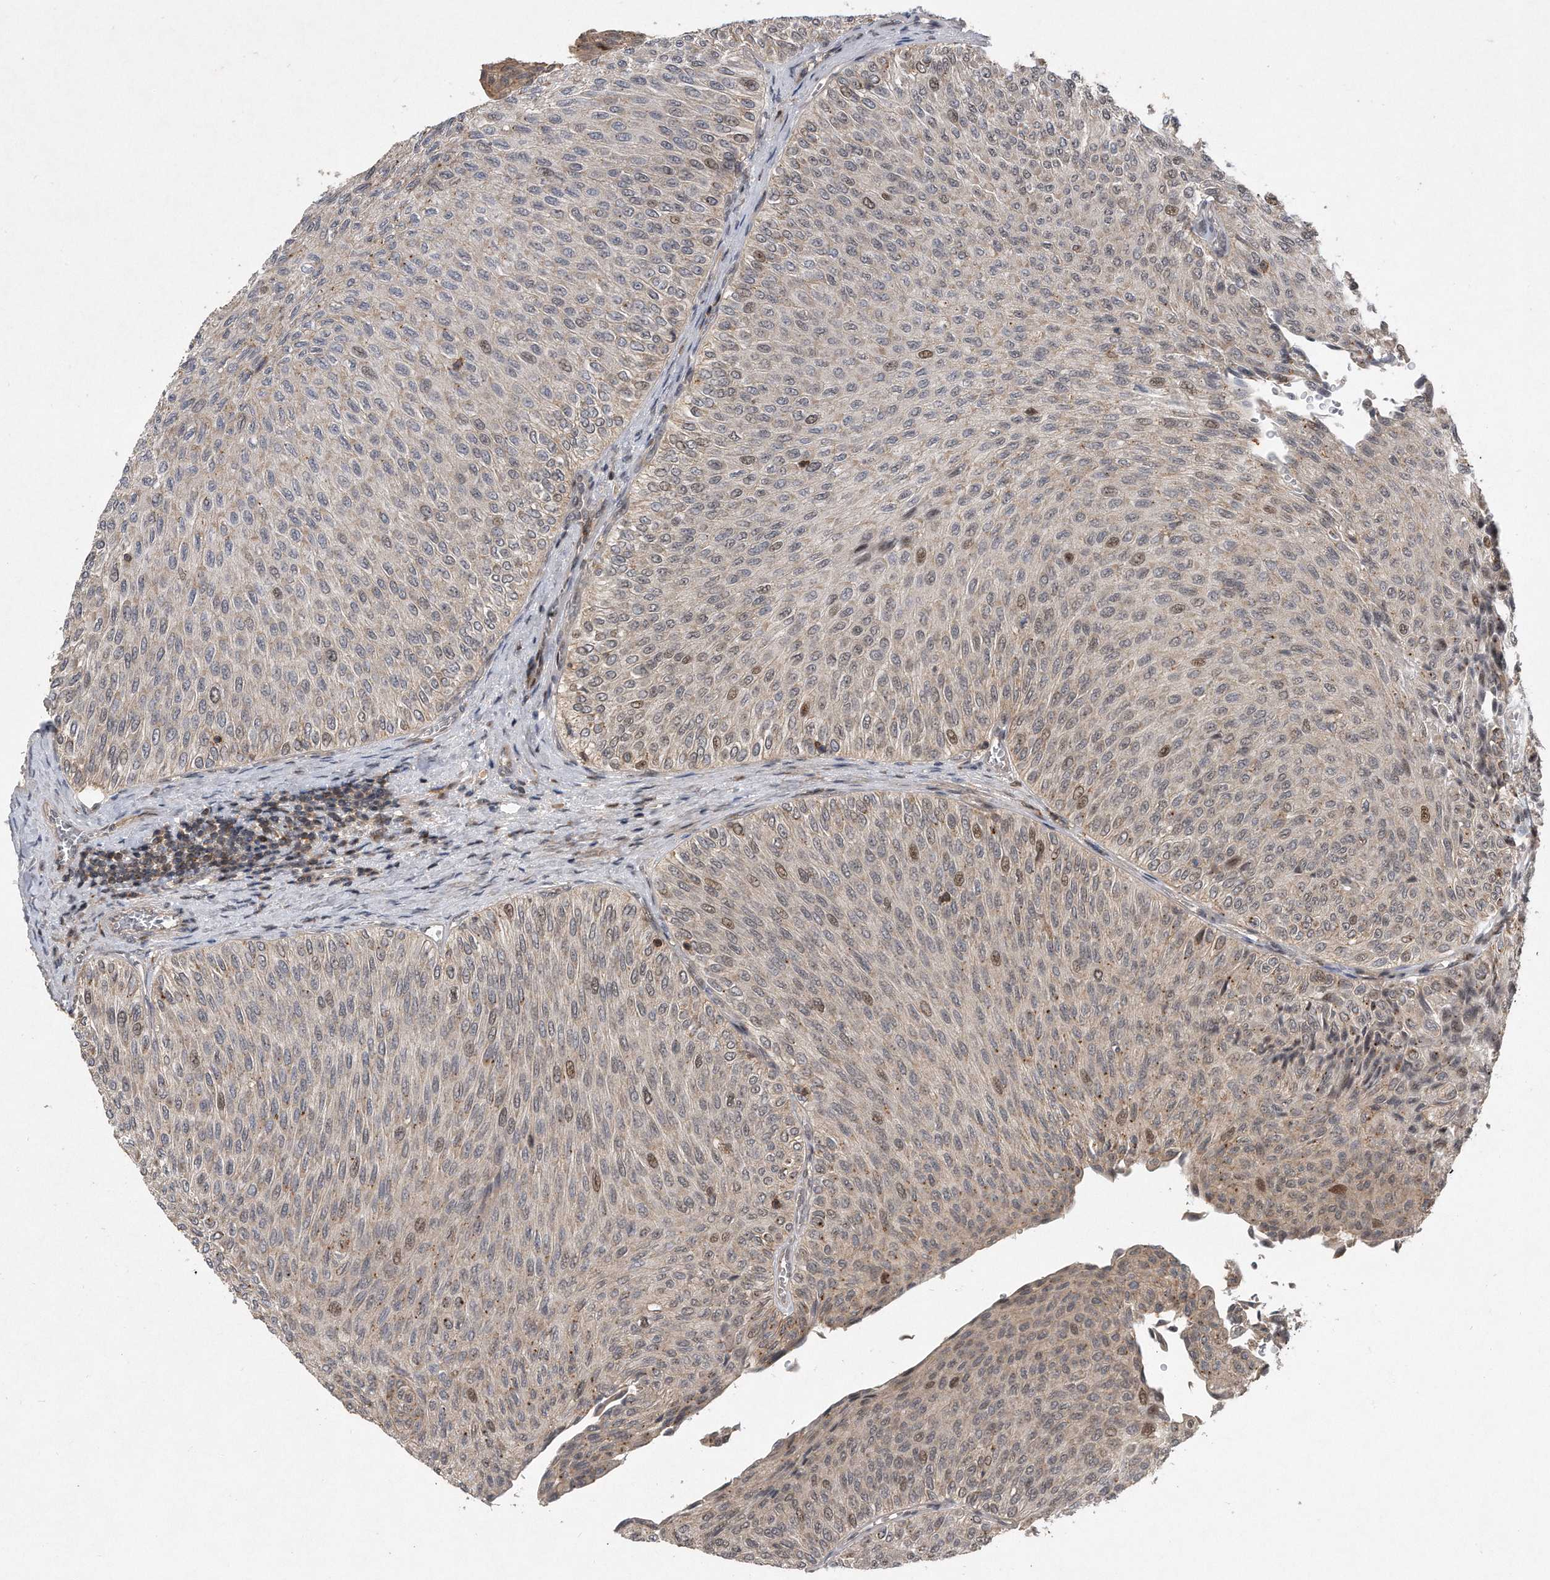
{"staining": {"intensity": "moderate", "quantity": "<25%", "location": "cytoplasmic/membranous,nuclear"}, "tissue": "urothelial cancer", "cell_type": "Tumor cells", "image_type": "cancer", "snomed": [{"axis": "morphology", "description": "Urothelial carcinoma, Low grade"}, {"axis": "topography", "description": "Urinary bladder"}], "caption": "The histopathology image reveals staining of urothelial cancer, revealing moderate cytoplasmic/membranous and nuclear protein positivity (brown color) within tumor cells. Using DAB (3,3'-diaminobenzidine) (brown) and hematoxylin (blue) stains, captured at high magnification using brightfield microscopy.", "gene": "PGBD2", "patient": {"sex": "male", "age": 78}}